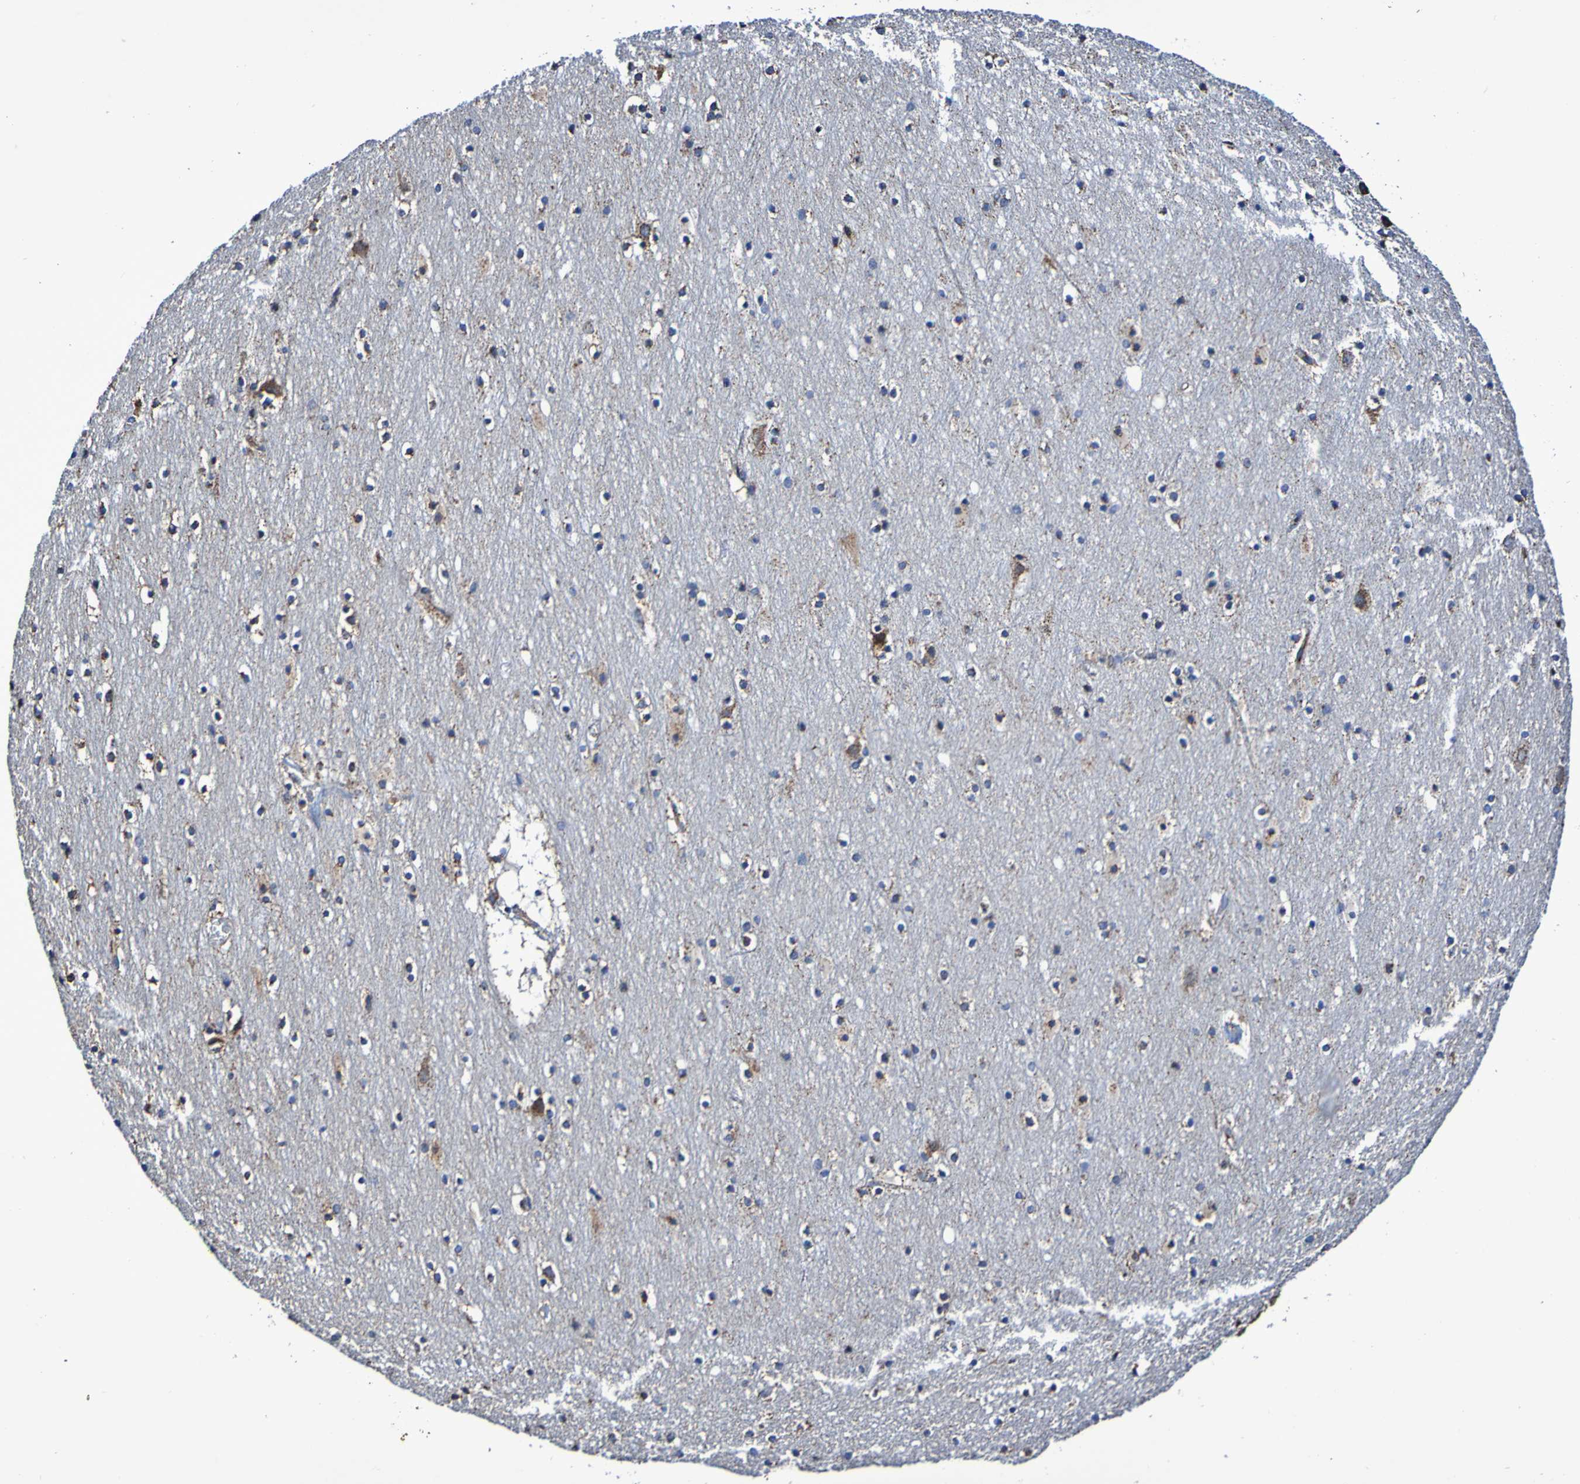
{"staining": {"intensity": "weak", "quantity": "25%-75%", "location": "cytoplasmic/membranous"}, "tissue": "cerebral cortex", "cell_type": "Endothelial cells", "image_type": "normal", "snomed": [{"axis": "morphology", "description": "Normal tissue, NOS"}, {"axis": "topography", "description": "Cerebral cortex"}], "caption": "Weak cytoplasmic/membranous staining for a protein is identified in about 25%-75% of endothelial cells of unremarkable cerebral cortex using immunohistochemistry.", "gene": "IL18R1", "patient": {"sex": "male", "age": 45}}